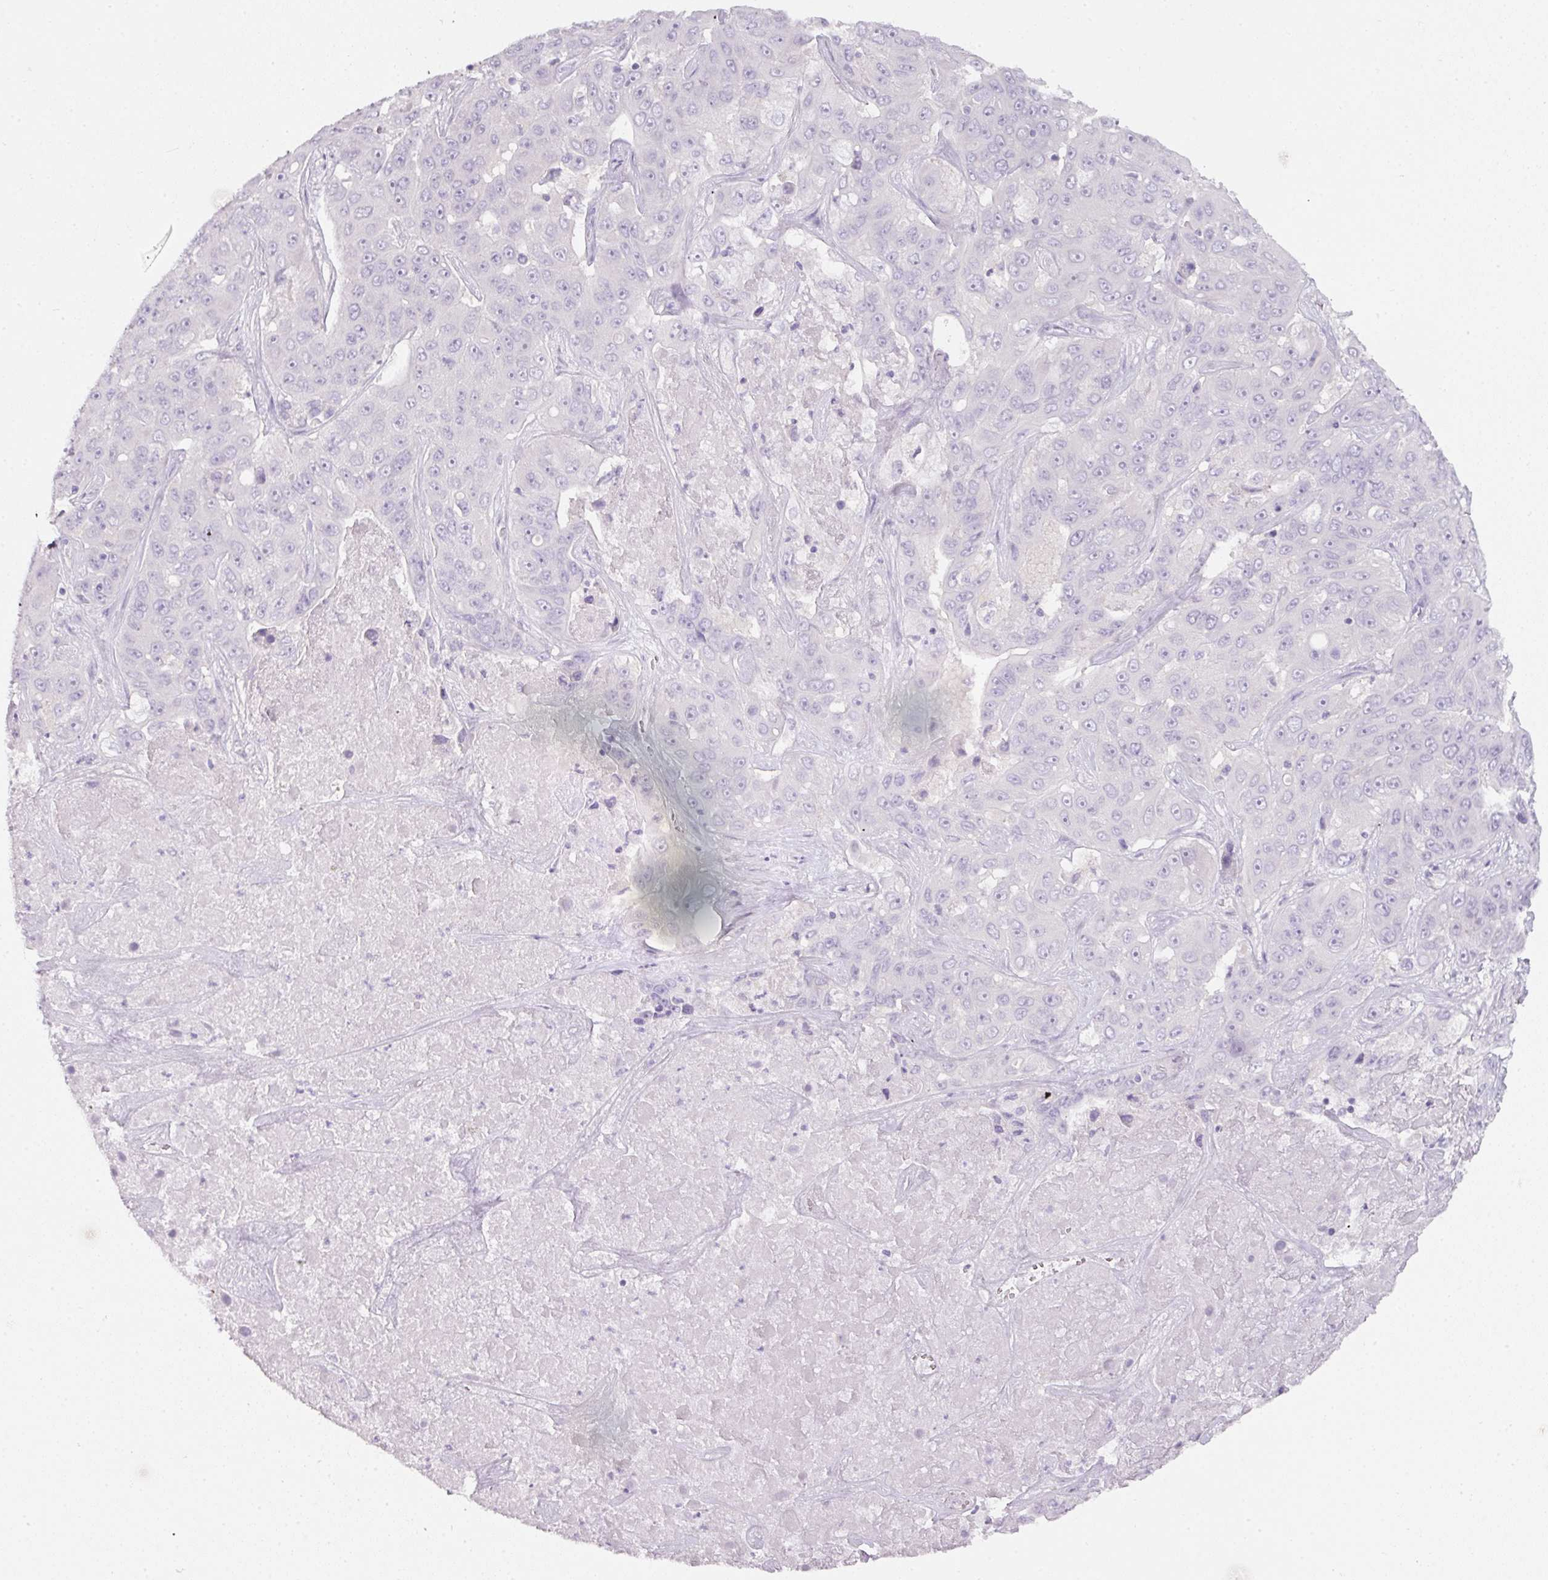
{"staining": {"intensity": "negative", "quantity": "none", "location": "none"}, "tissue": "liver cancer", "cell_type": "Tumor cells", "image_type": "cancer", "snomed": [{"axis": "morphology", "description": "Cholangiocarcinoma"}, {"axis": "topography", "description": "Liver"}], "caption": "Tumor cells show no significant protein positivity in cholangiocarcinoma (liver). (IHC, brightfield microscopy, high magnification).", "gene": "SLC2A2", "patient": {"sex": "female", "age": 52}}